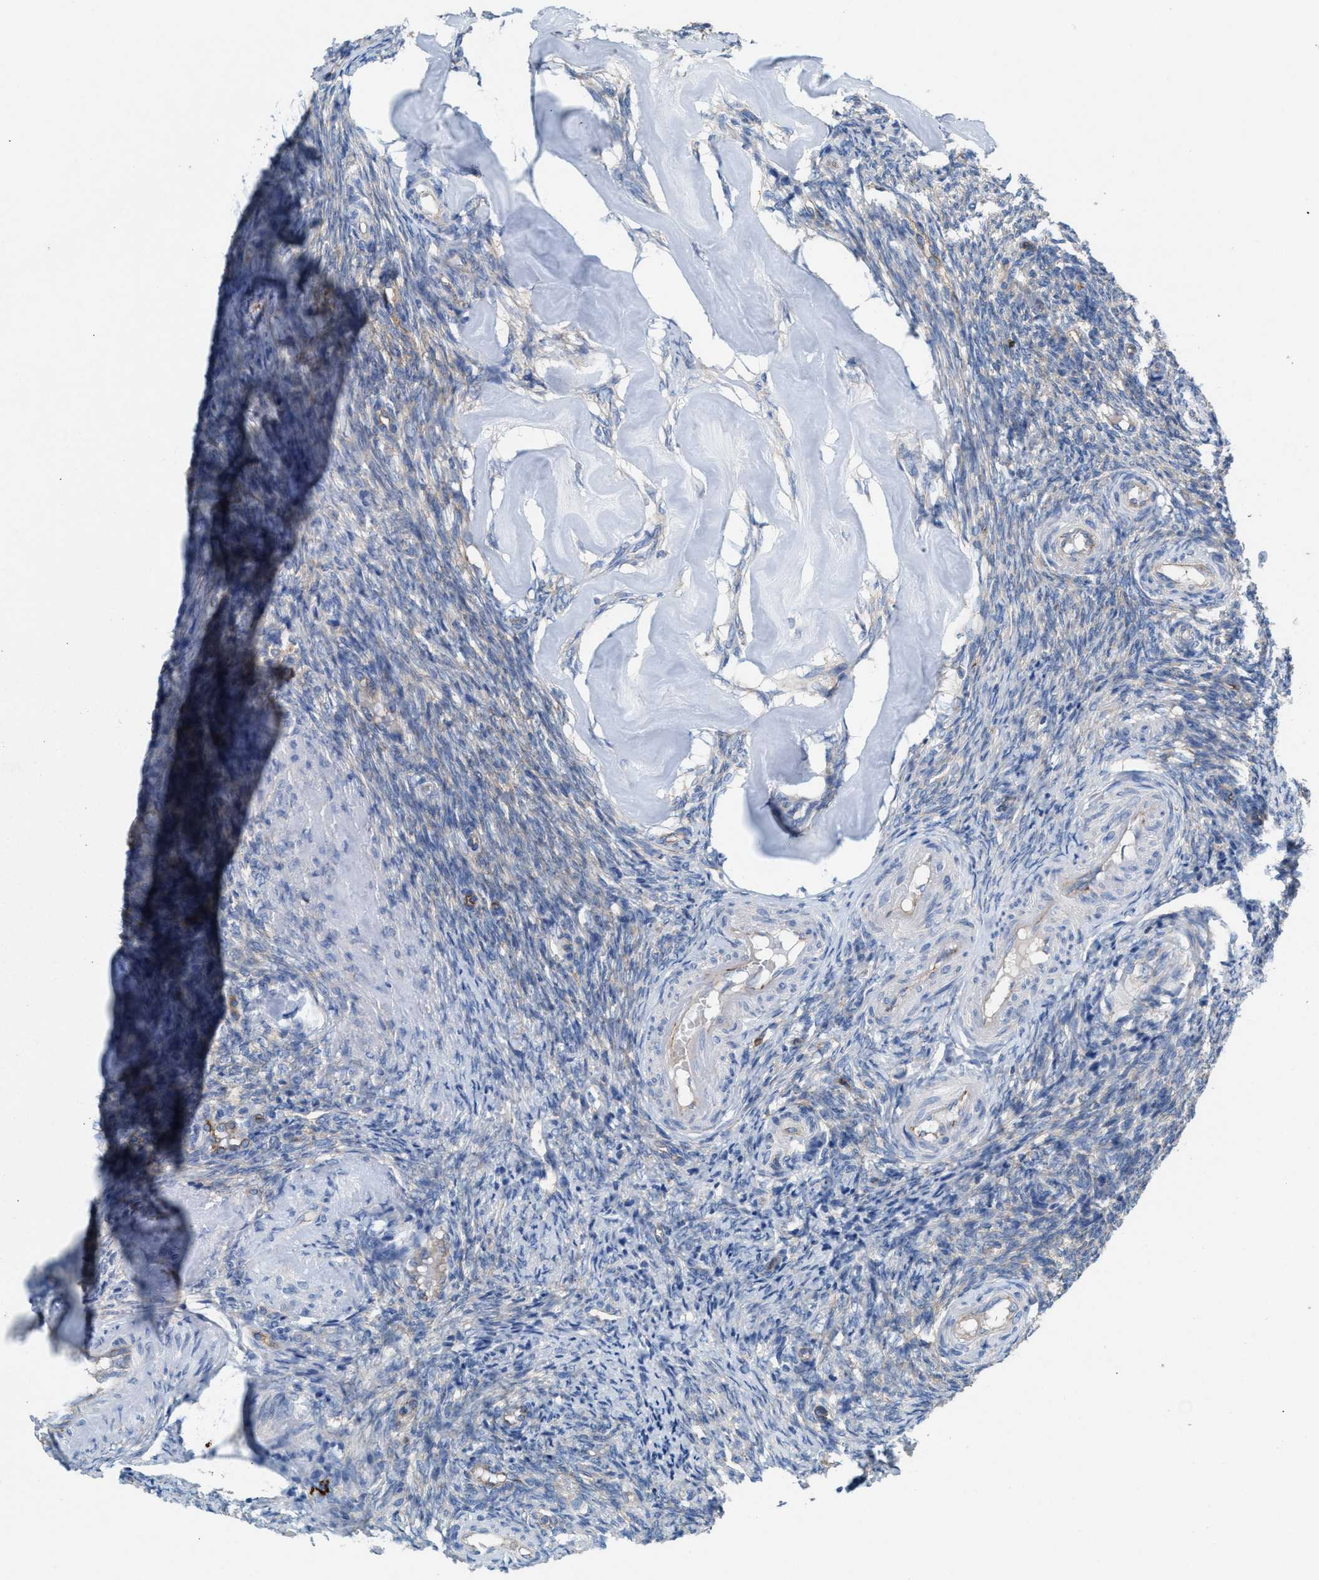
{"staining": {"intensity": "negative", "quantity": "none", "location": "none"}, "tissue": "ovary", "cell_type": "Ovarian stroma cells", "image_type": "normal", "snomed": [{"axis": "morphology", "description": "Normal tissue, NOS"}, {"axis": "topography", "description": "Ovary"}], "caption": "This histopathology image is of unremarkable ovary stained with immunohistochemistry to label a protein in brown with the nuclei are counter-stained blue. There is no staining in ovarian stroma cells.", "gene": "NYAP1", "patient": {"sex": "female", "age": 41}}